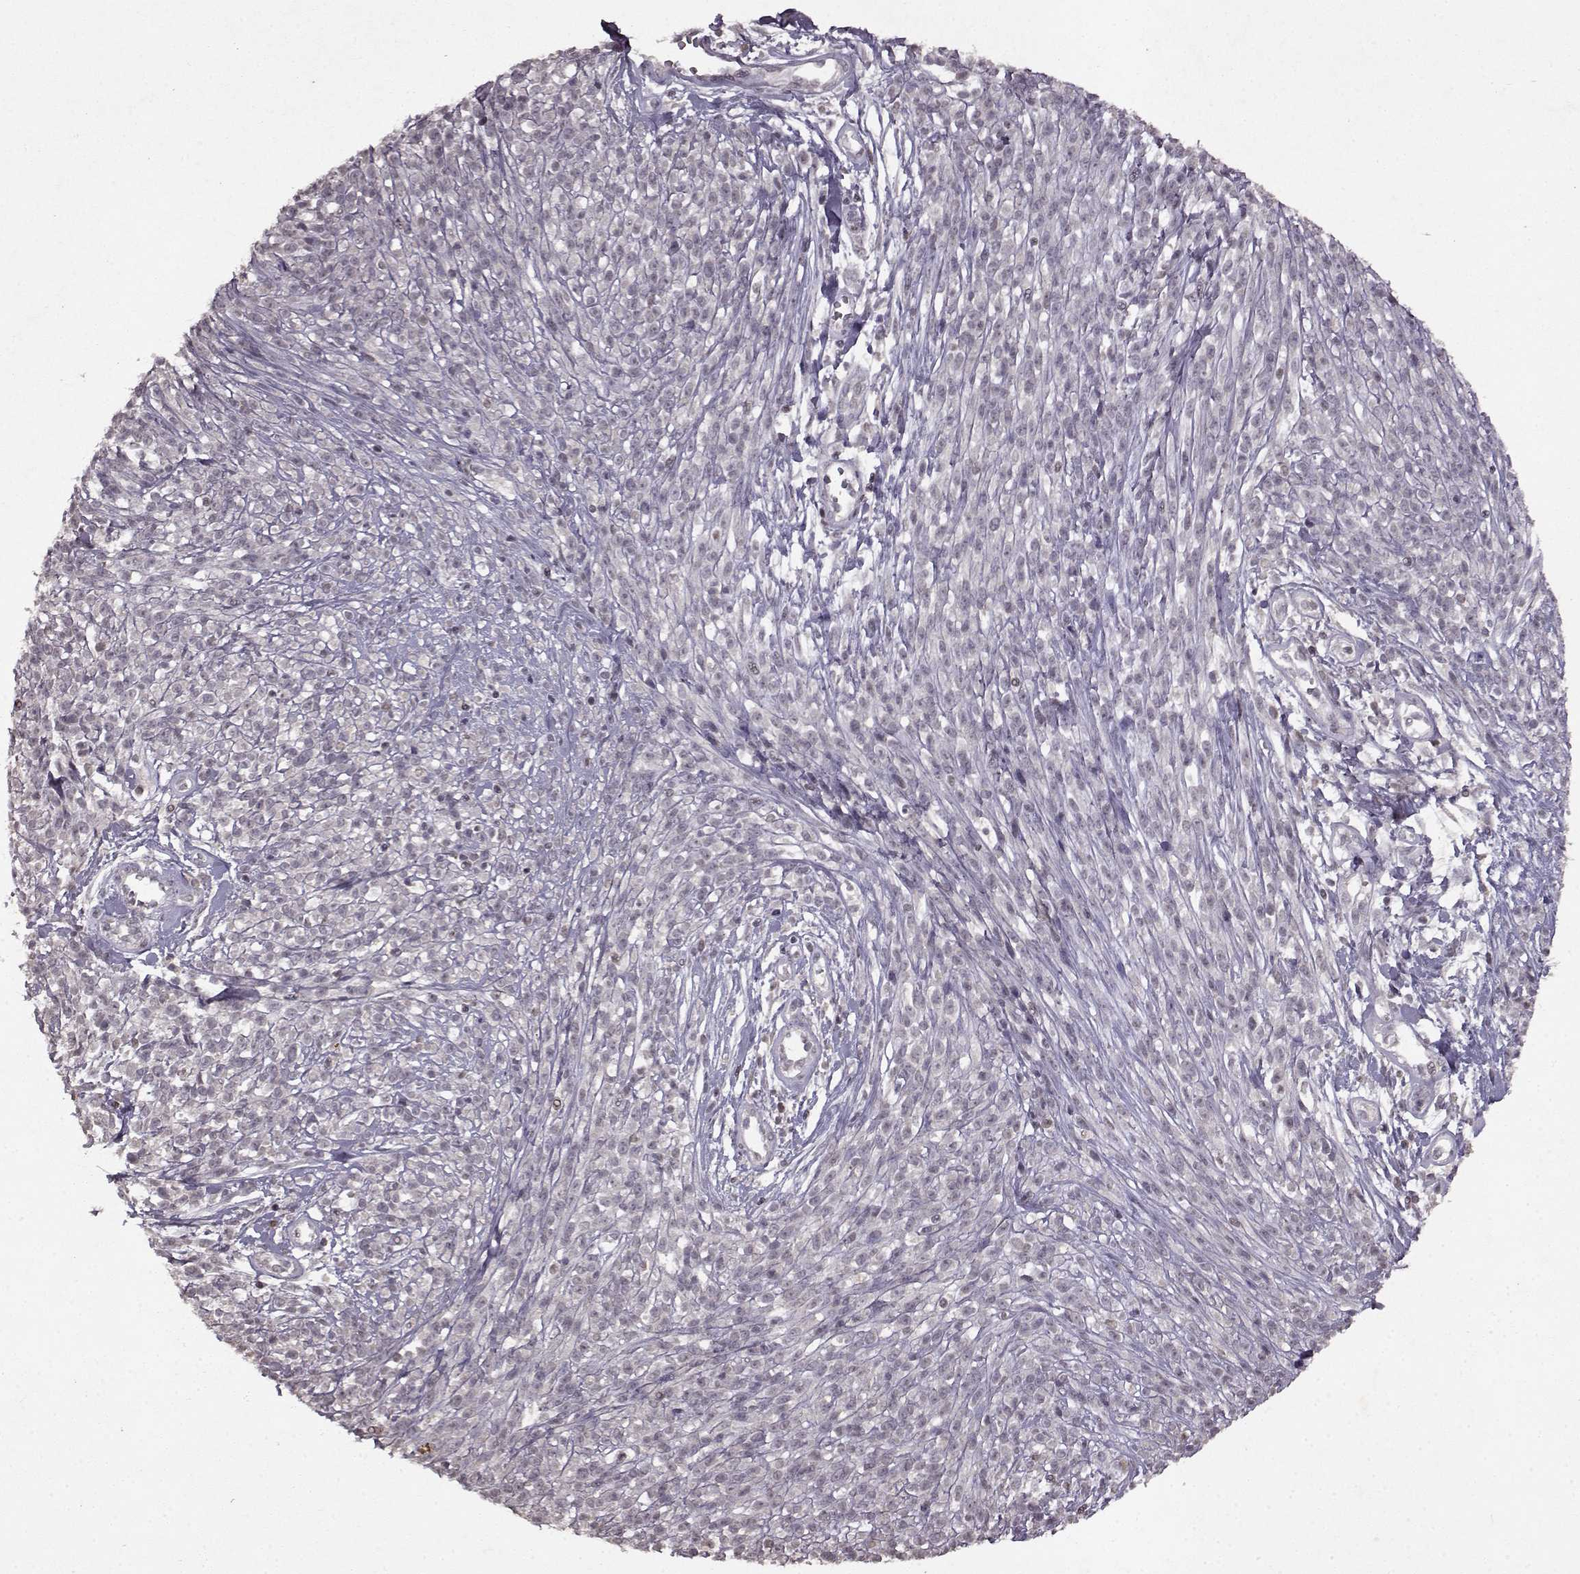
{"staining": {"intensity": "negative", "quantity": "none", "location": "none"}, "tissue": "melanoma", "cell_type": "Tumor cells", "image_type": "cancer", "snomed": [{"axis": "morphology", "description": "Malignant melanoma, NOS"}, {"axis": "topography", "description": "Skin"}, {"axis": "topography", "description": "Skin of trunk"}], "caption": "This micrograph is of melanoma stained with immunohistochemistry (IHC) to label a protein in brown with the nuclei are counter-stained blue. There is no positivity in tumor cells.", "gene": "LHB", "patient": {"sex": "male", "age": 74}}